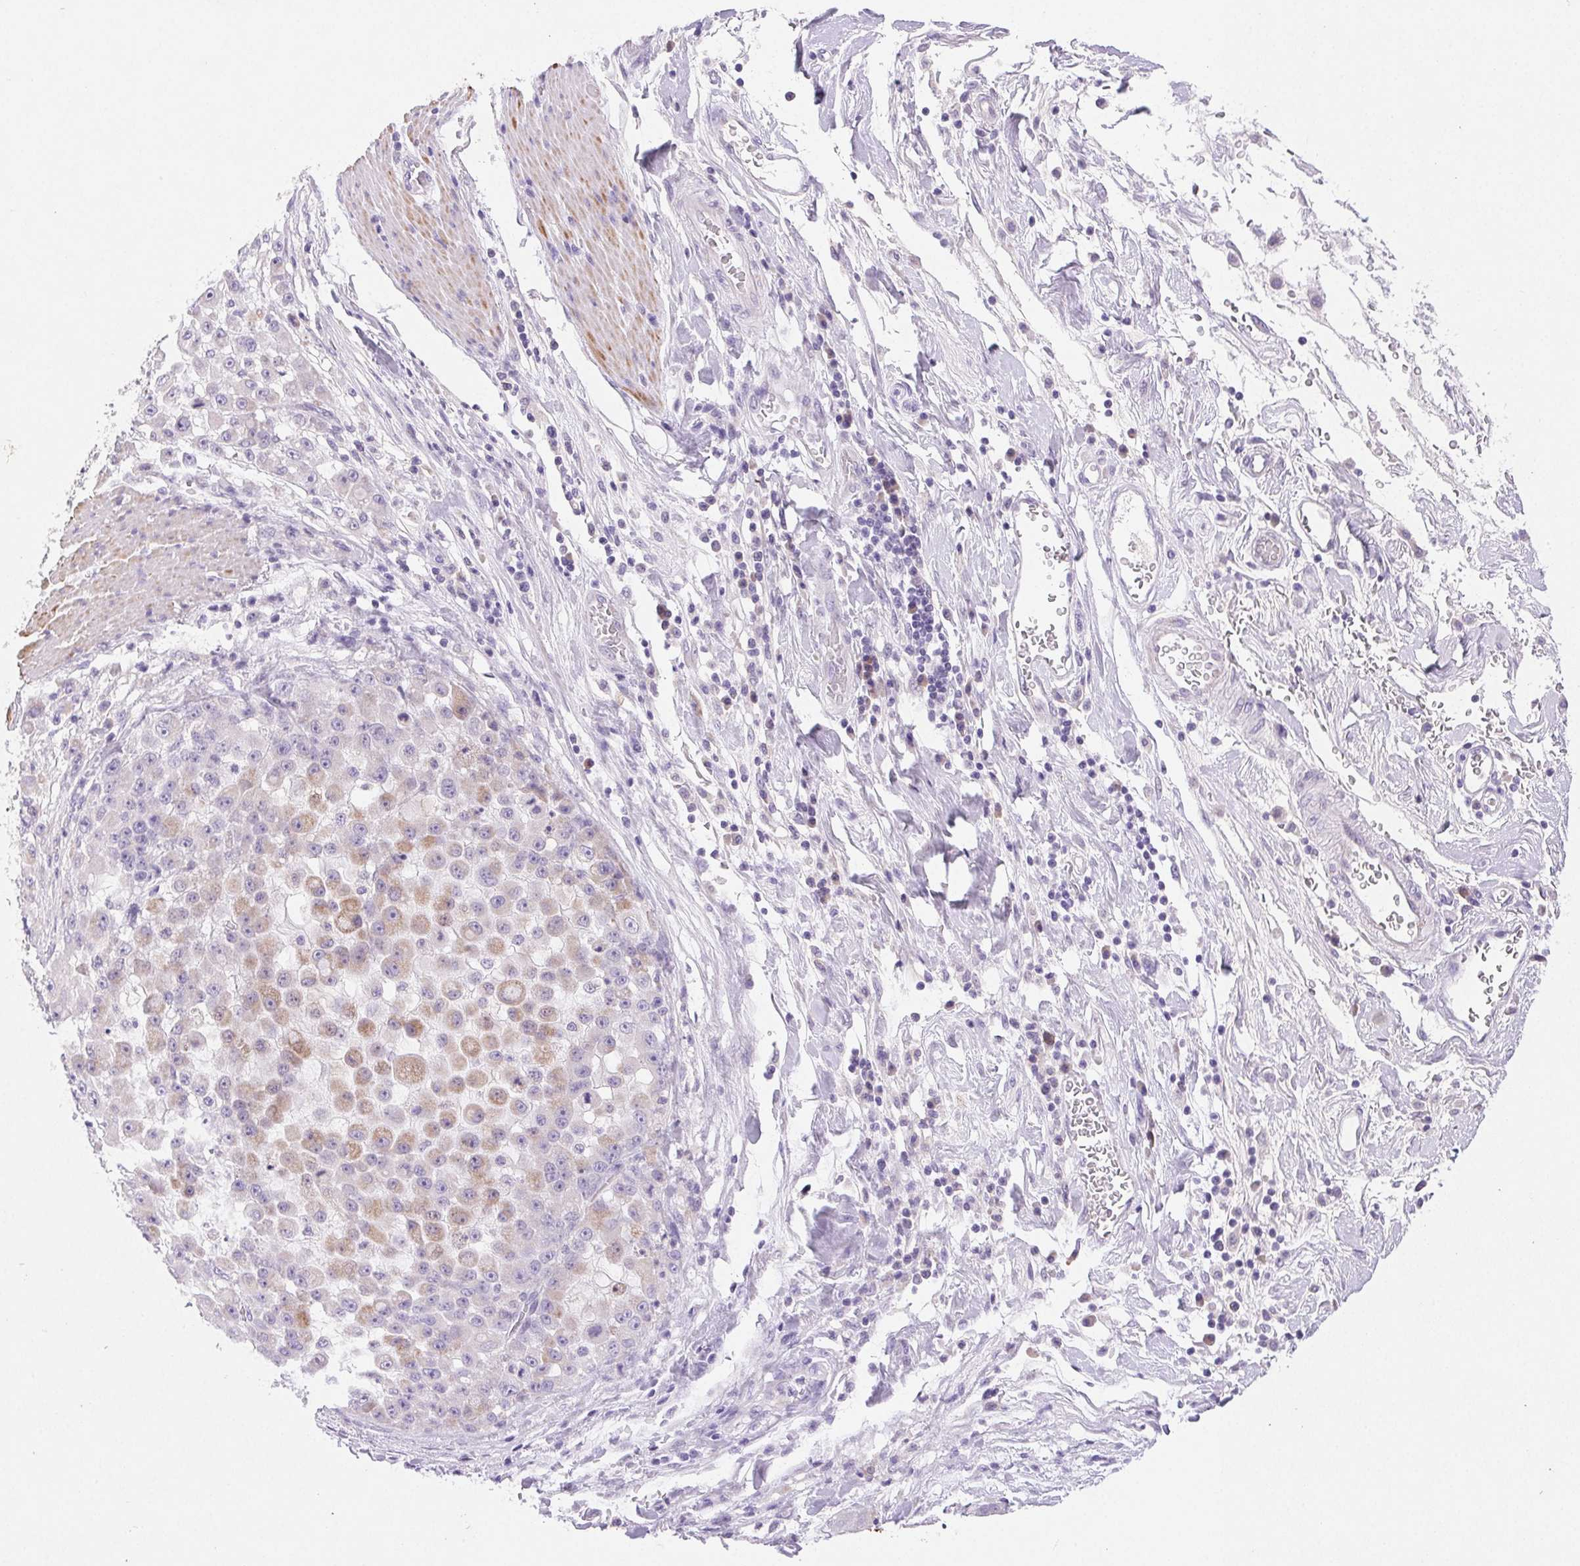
{"staining": {"intensity": "weak", "quantity": "<25%", "location": "cytoplasmic/membranous"}, "tissue": "stomach cancer", "cell_type": "Tumor cells", "image_type": "cancer", "snomed": [{"axis": "morphology", "description": "Adenocarcinoma, NOS"}, {"axis": "topography", "description": "Stomach"}], "caption": "The photomicrograph reveals no staining of tumor cells in stomach cancer. The staining was performed using DAB to visualize the protein expression in brown, while the nuclei were stained in blue with hematoxylin (Magnification: 20x).", "gene": "ARHGAP11B", "patient": {"sex": "female", "age": 76}}